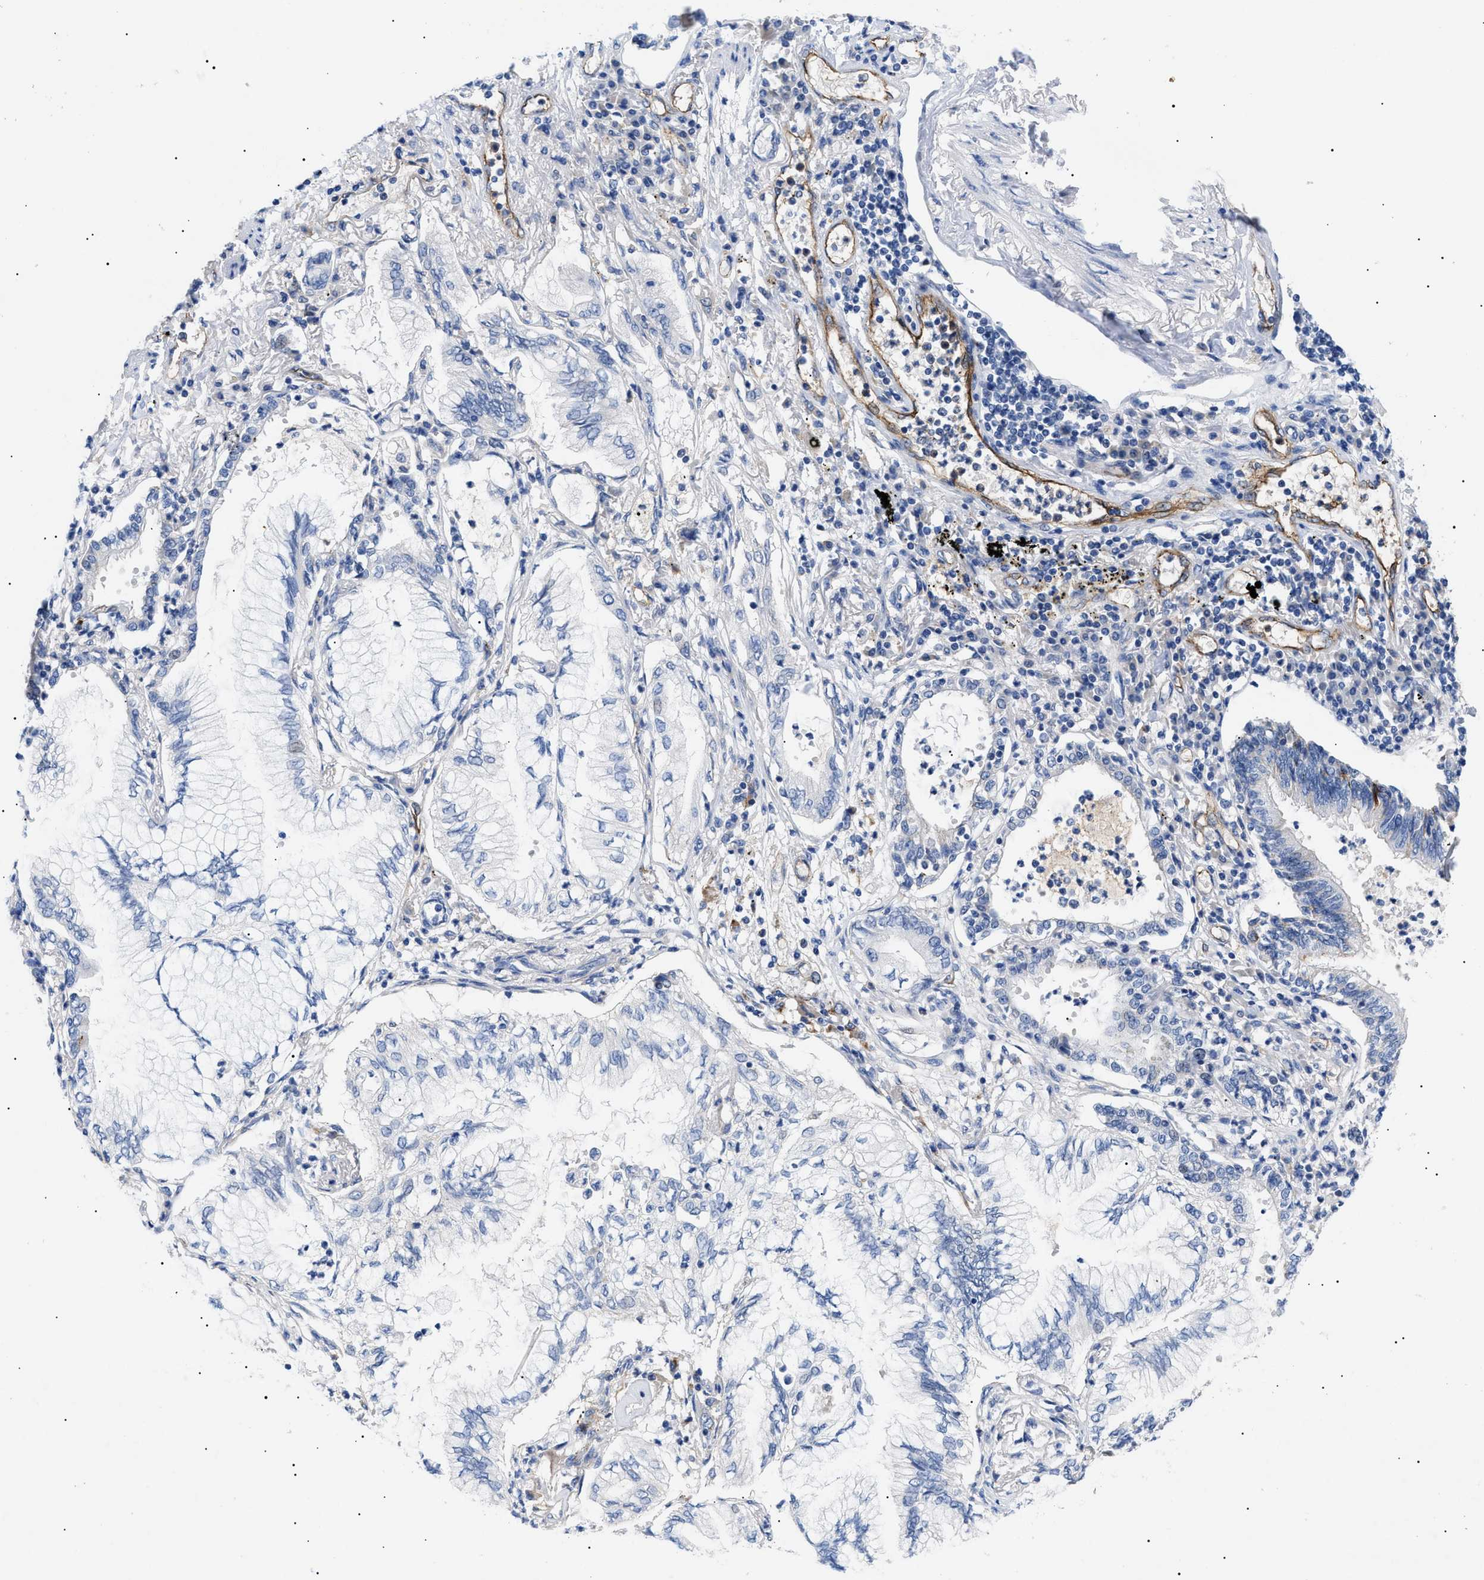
{"staining": {"intensity": "negative", "quantity": "none", "location": "none"}, "tissue": "lung cancer", "cell_type": "Tumor cells", "image_type": "cancer", "snomed": [{"axis": "morphology", "description": "Normal tissue, NOS"}, {"axis": "morphology", "description": "Adenocarcinoma, NOS"}, {"axis": "topography", "description": "Bronchus"}, {"axis": "topography", "description": "Lung"}], "caption": "IHC of human lung cancer (adenocarcinoma) displays no expression in tumor cells.", "gene": "ACKR1", "patient": {"sex": "female", "age": 70}}